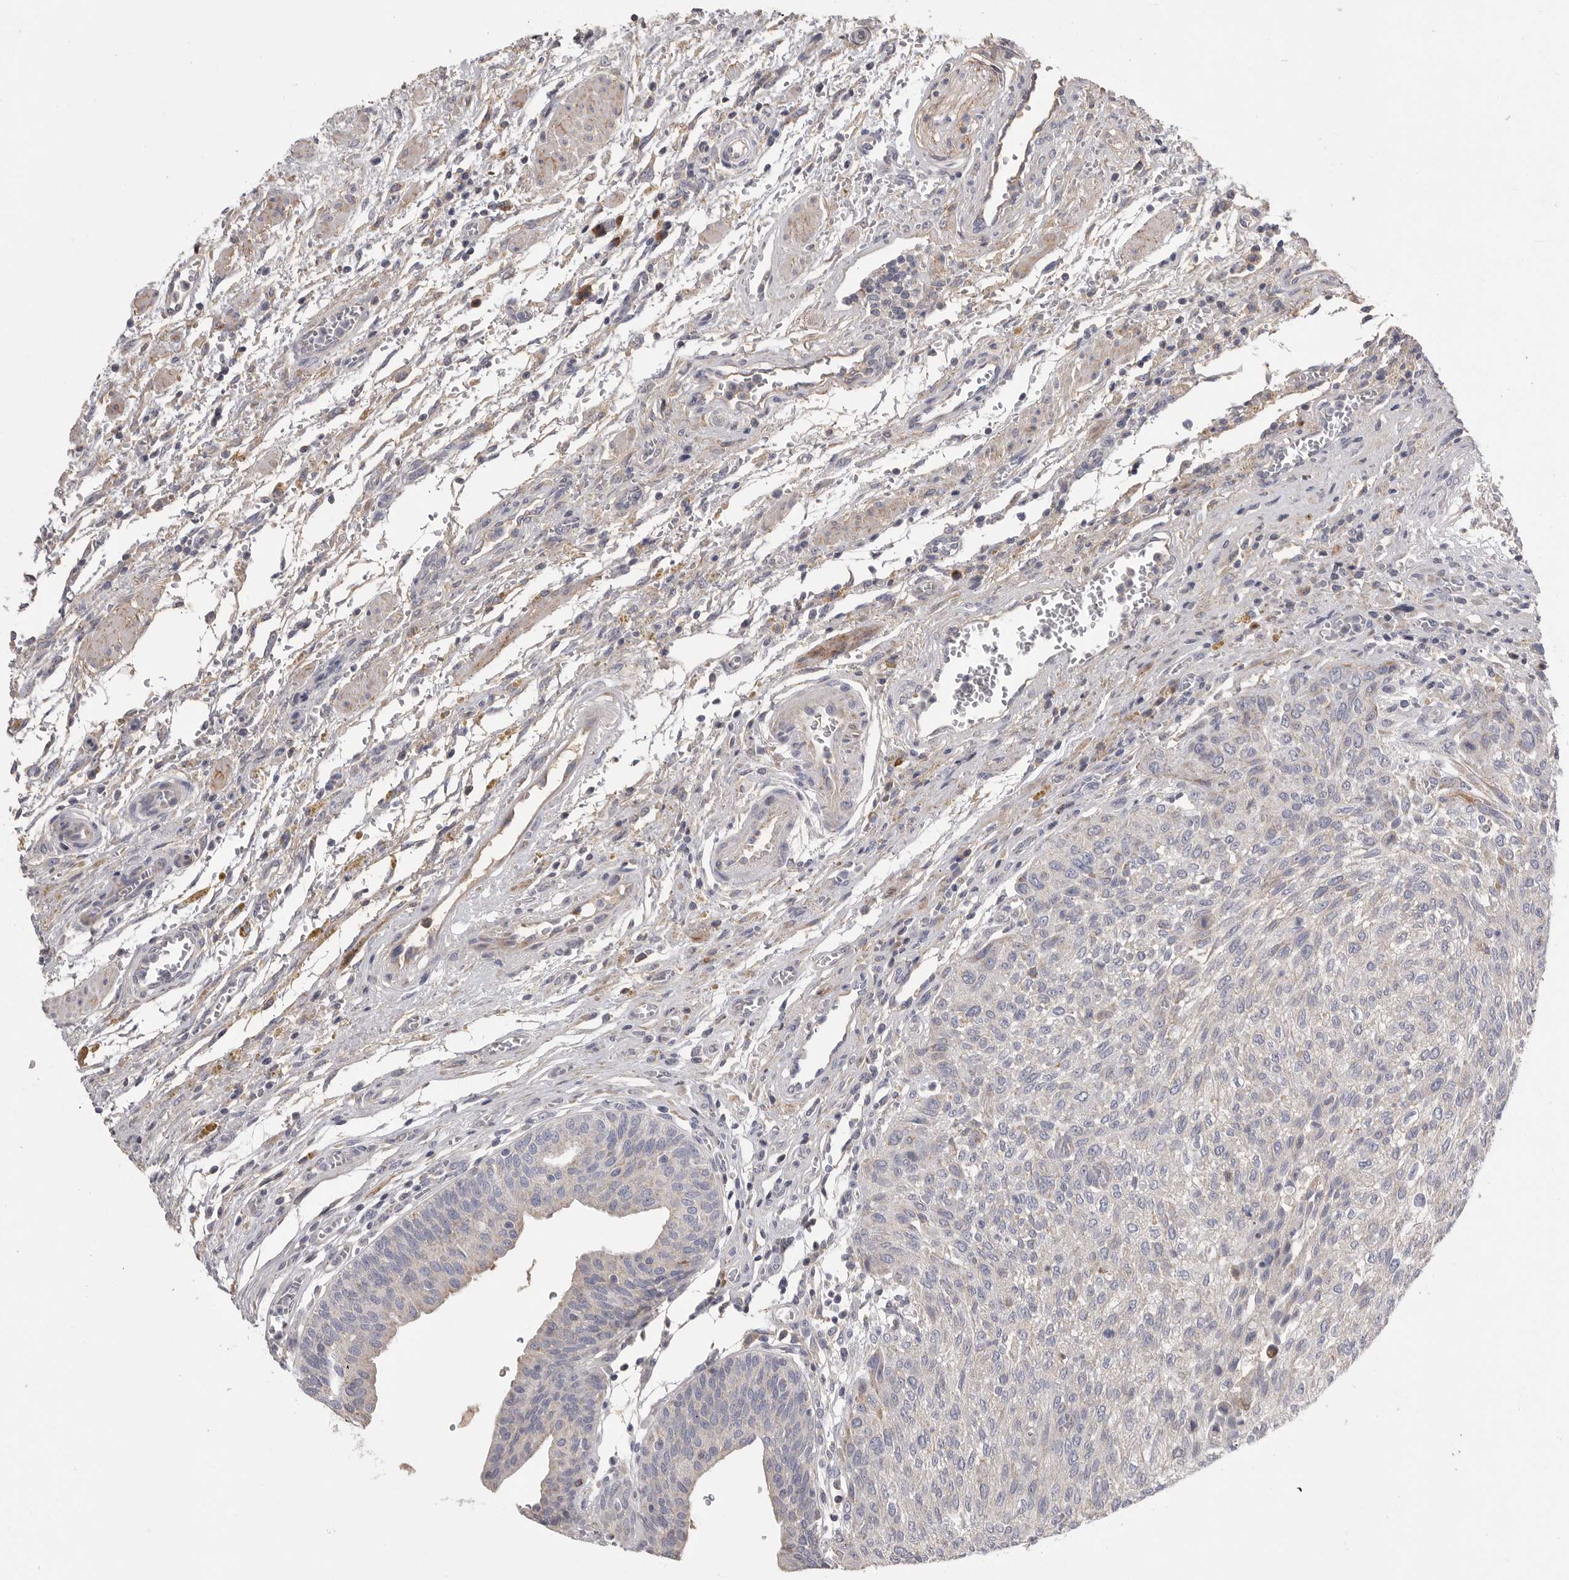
{"staining": {"intensity": "negative", "quantity": "none", "location": "none"}, "tissue": "urothelial cancer", "cell_type": "Tumor cells", "image_type": "cancer", "snomed": [{"axis": "morphology", "description": "Urothelial carcinoma, Low grade"}, {"axis": "morphology", "description": "Urothelial carcinoma, High grade"}, {"axis": "topography", "description": "Urinary bladder"}], "caption": "Protein analysis of urothelial cancer exhibits no significant staining in tumor cells.", "gene": "SDC3", "patient": {"sex": "male", "age": 35}}